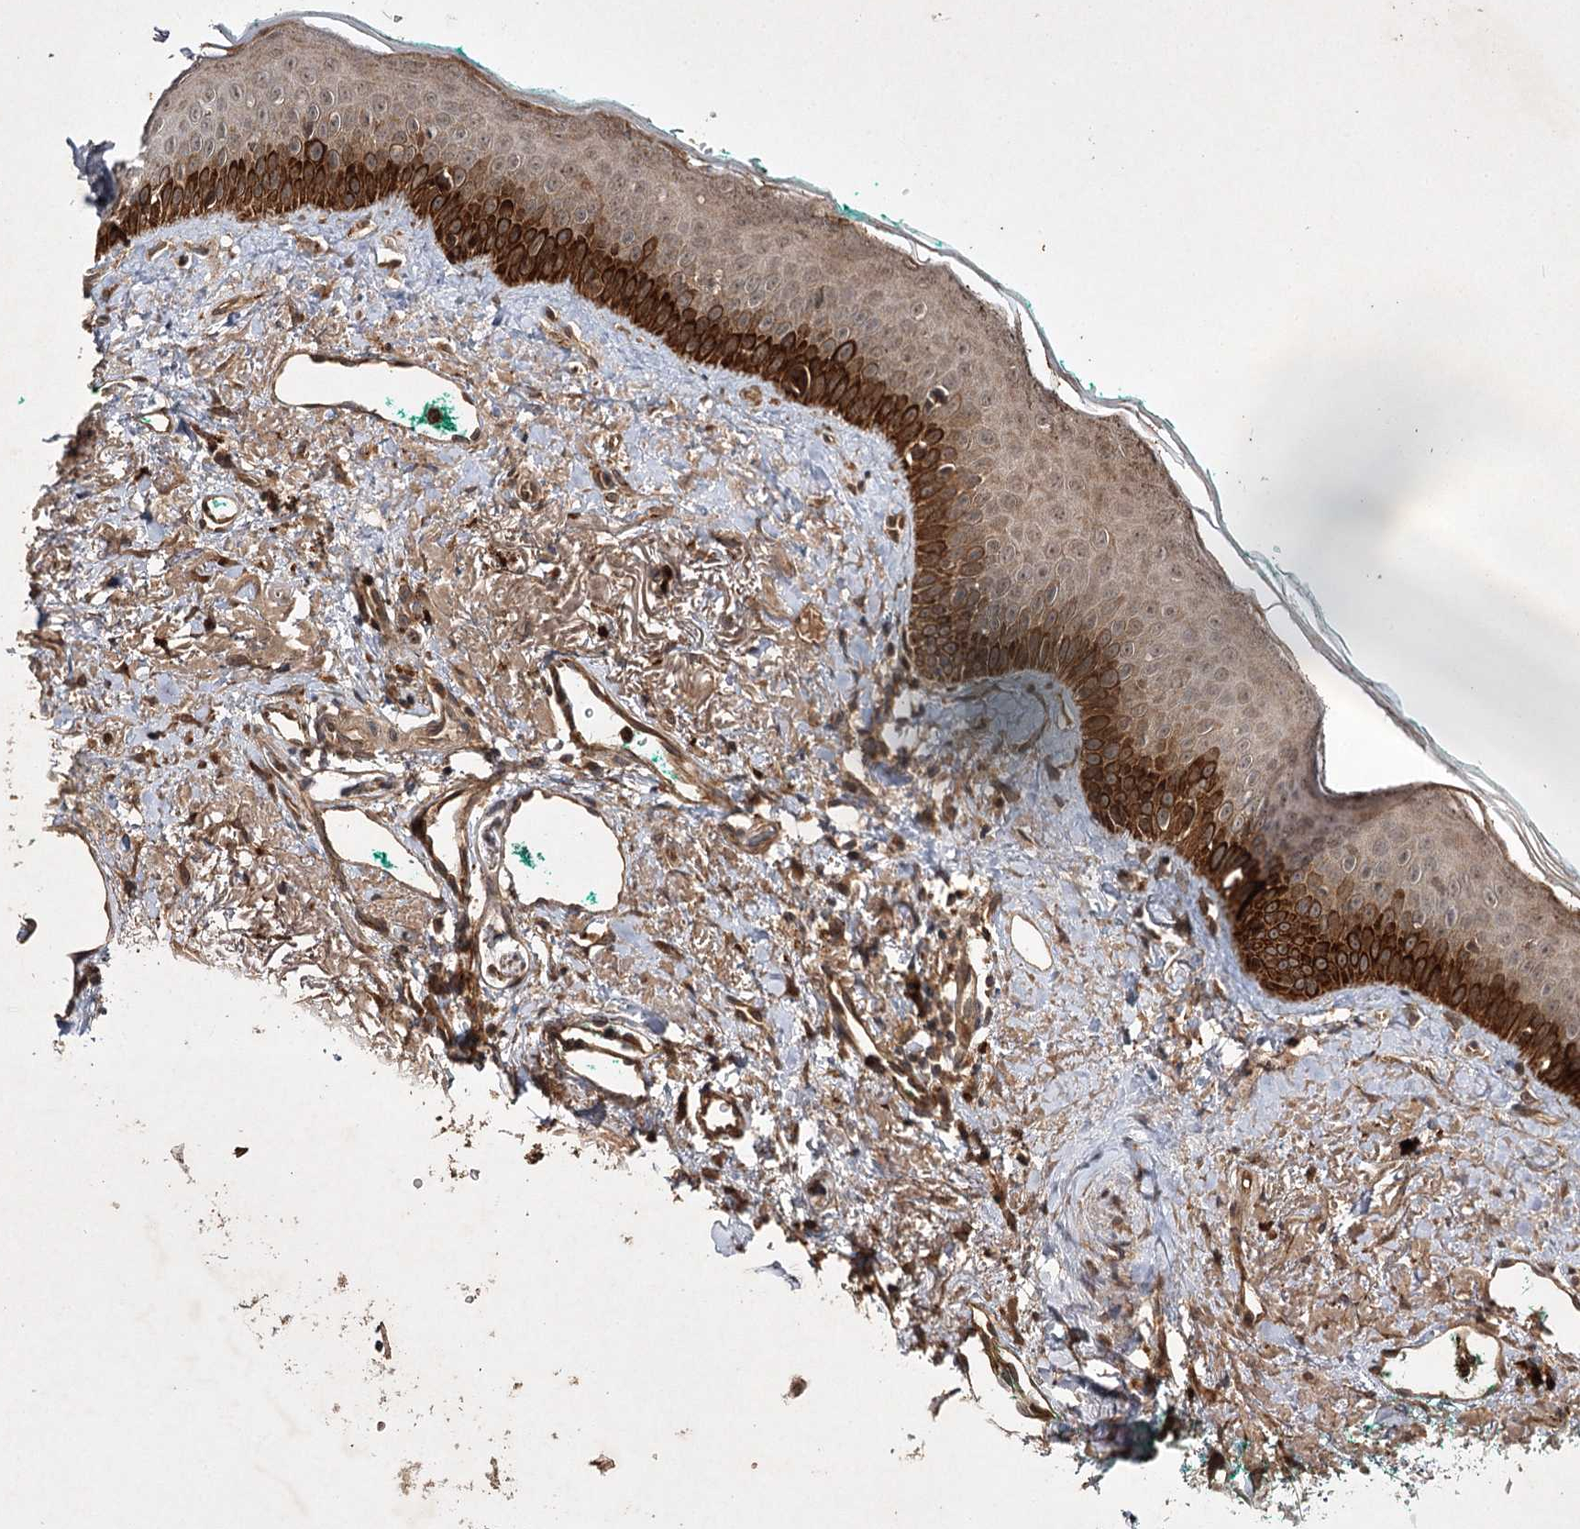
{"staining": {"intensity": "strong", "quantity": "<25%", "location": "cytoplasmic/membranous,nuclear"}, "tissue": "oral mucosa", "cell_type": "Squamous epithelial cells", "image_type": "normal", "snomed": [{"axis": "morphology", "description": "Normal tissue, NOS"}, {"axis": "topography", "description": "Oral tissue"}], "caption": "Strong cytoplasmic/membranous,nuclear expression is present in about <25% of squamous epithelial cells in benign oral mucosa.", "gene": "DNAJC13", "patient": {"sex": "female", "age": 70}}